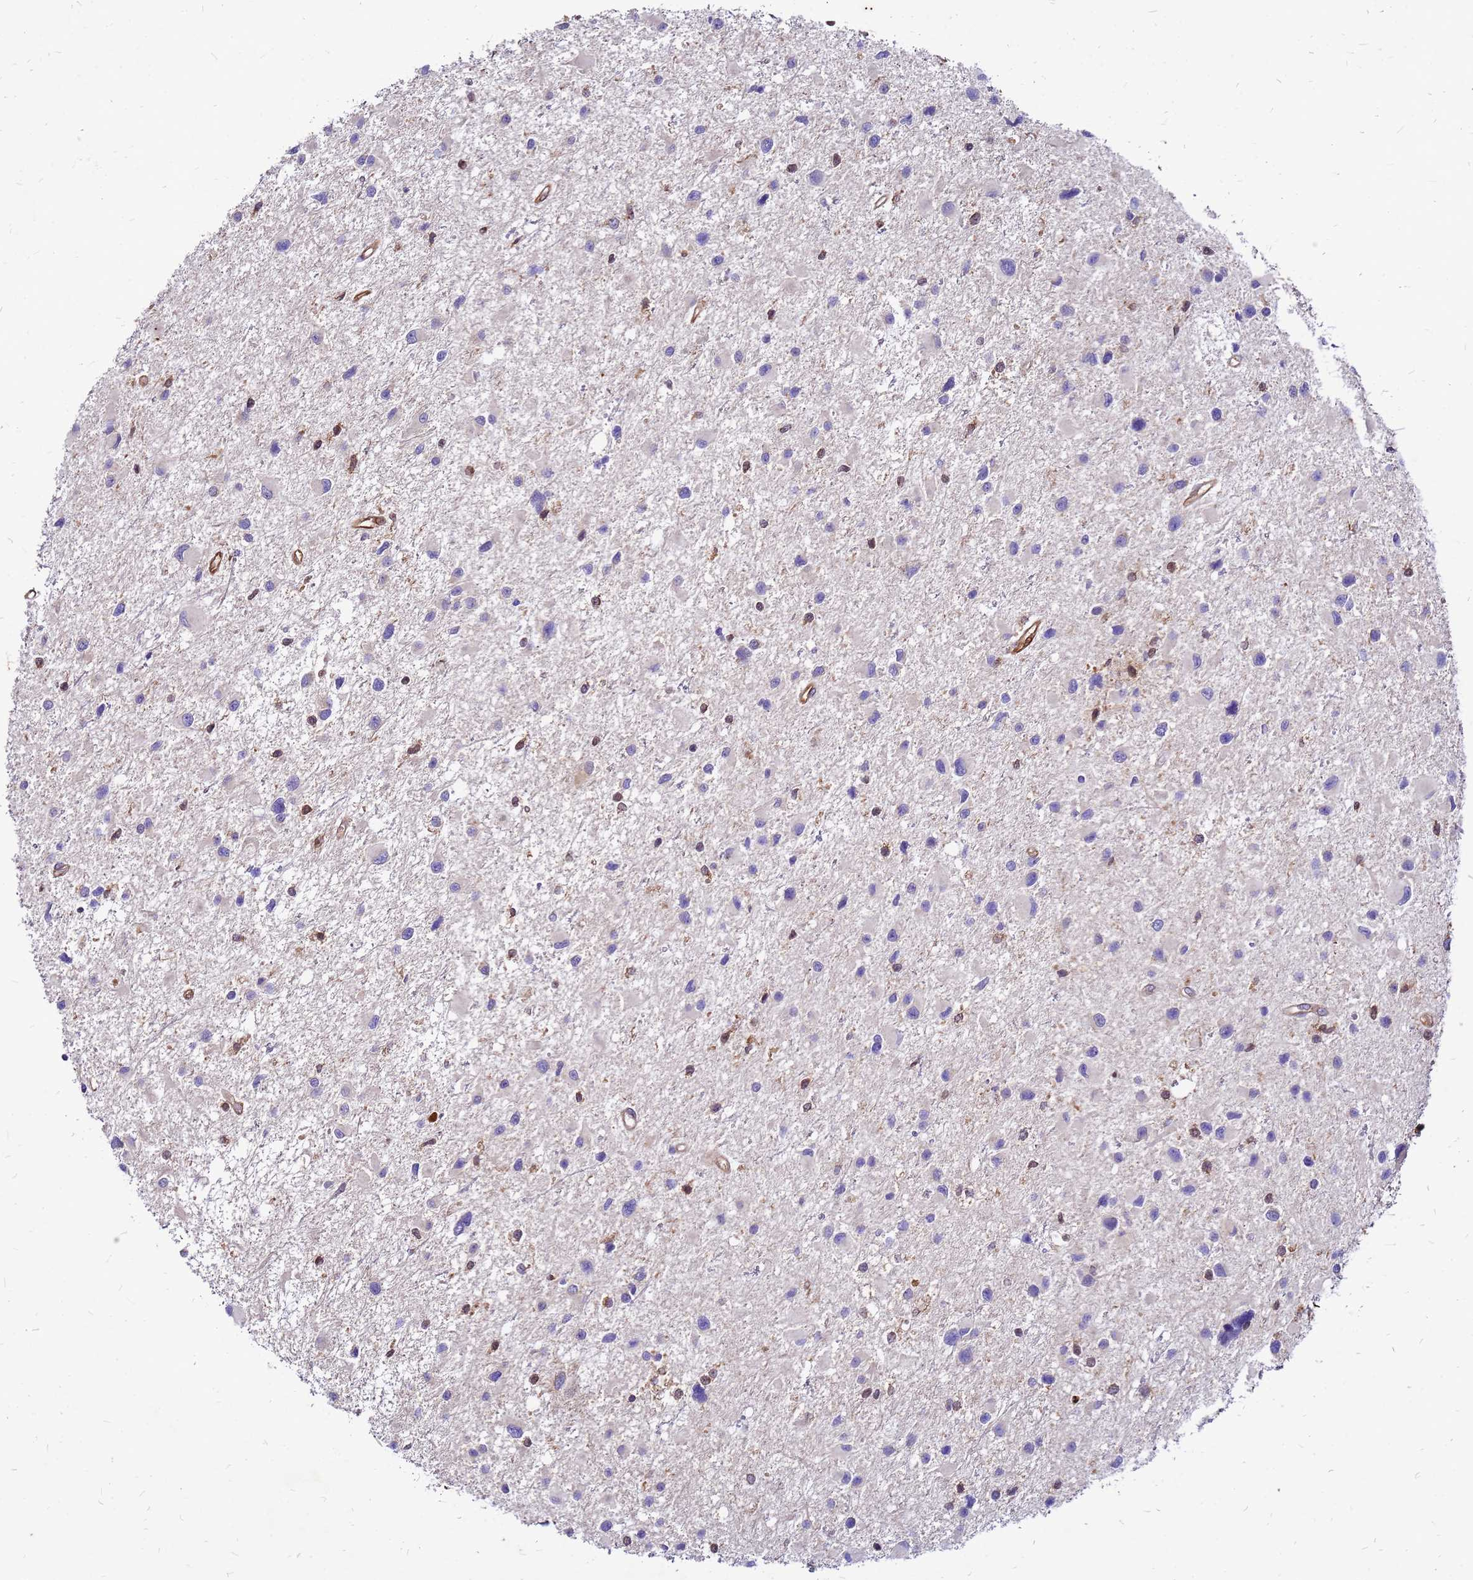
{"staining": {"intensity": "negative", "quantity": "none", "location": "none"}, "tissue": "glioma", "cell_type": "Tumor cells", "image_type": "cancer", "snomed": [{"axis": "morphology", "description": "Glioma, malignant, Low grade"}, {"axis": "topography", "description": "Brain"}], "caption": "Glioma was stained to show a protein in brown. There is no significant expression in tumor cells.", "gene": "DUSP23", "patient": {"sex": "female", "age": 32}}